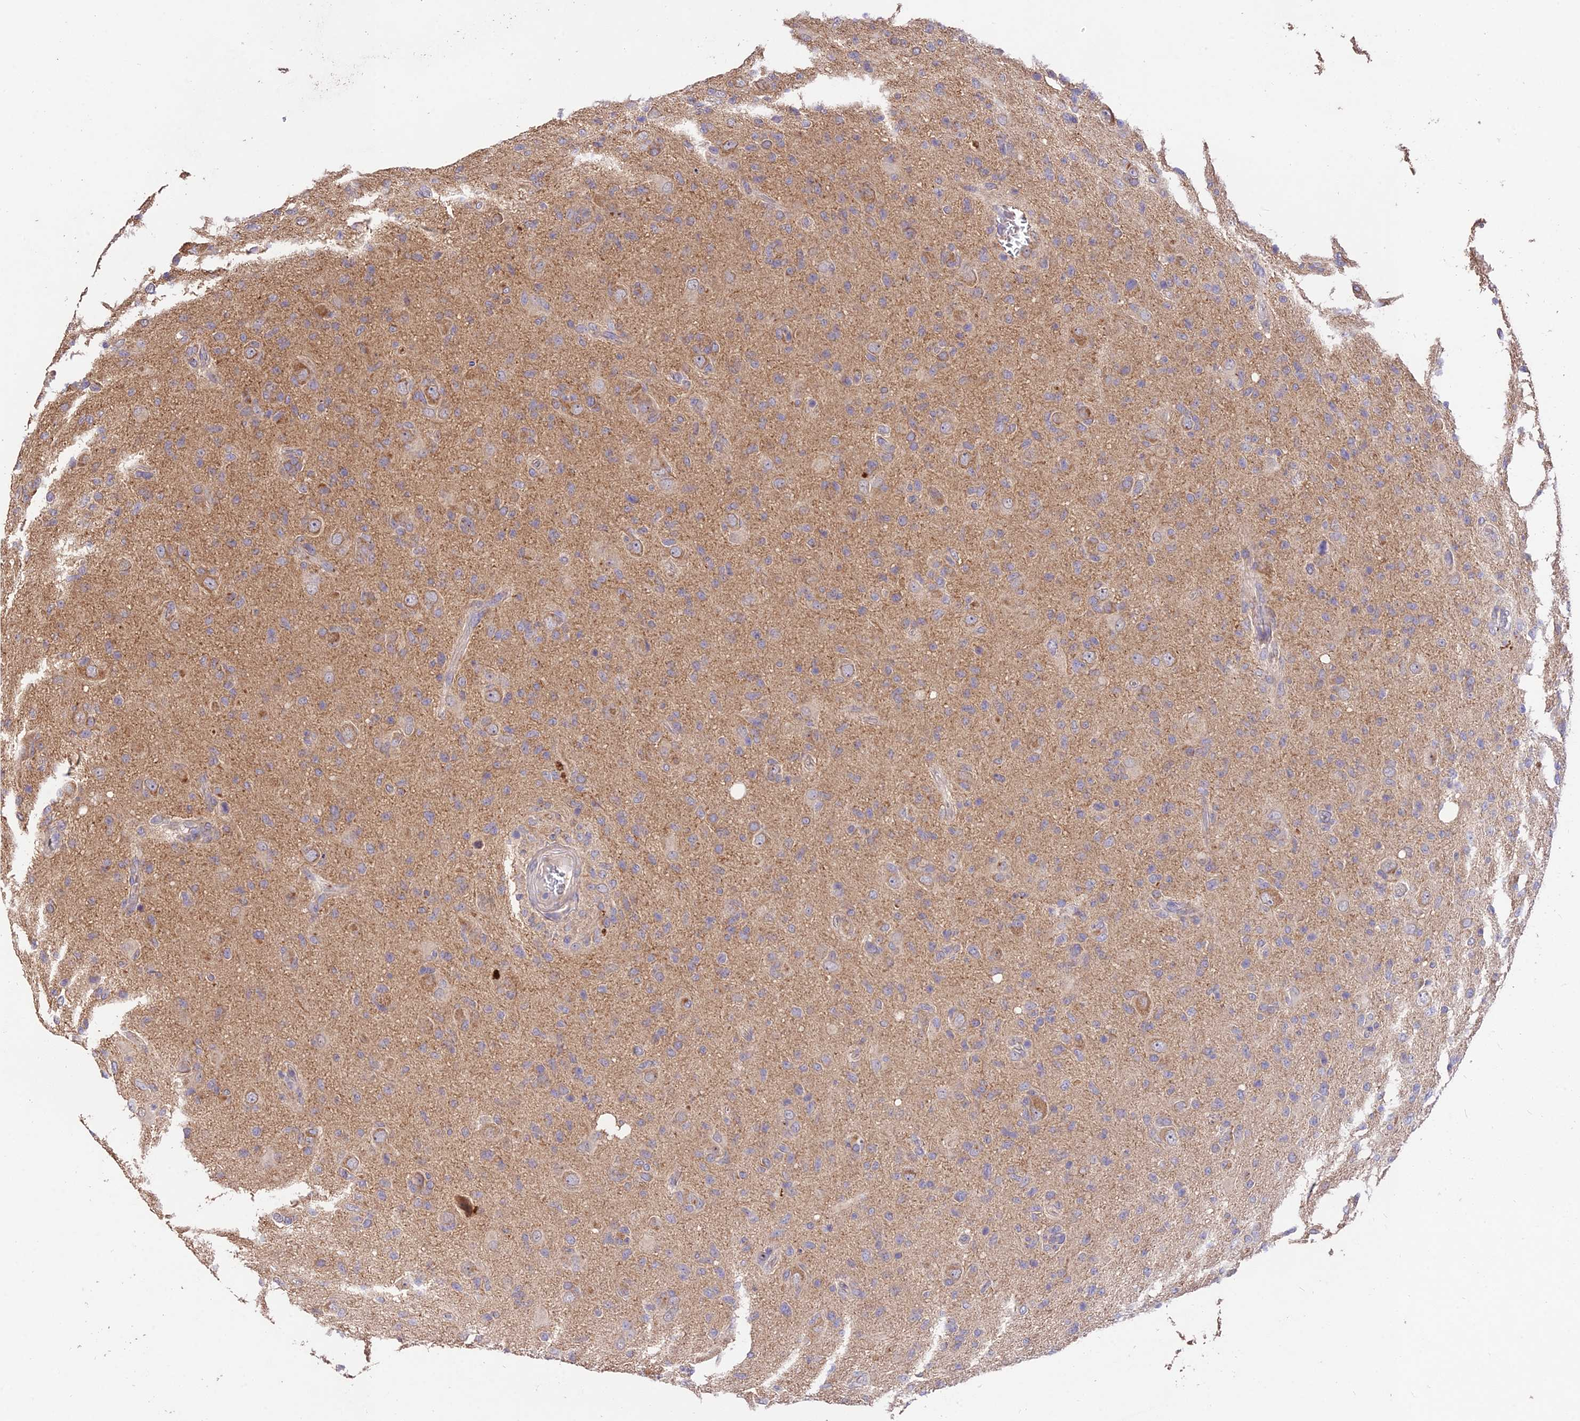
{"staining": {"intensity": "moderate", "quantity": "<25%", "location": "cytoplasmic/membranous"}, "tissue": "glioma", "cell_type": "Tumor cells", "image_type": "cancer", "snomed": [{"axis": "morphology", "description": "Glioma, malignant, High grade"}, {"axis": "topography", "description": "Brain"}], "caption": "Malignant high-grade glioma stained with IHC shows moderate cytoplasmic/membranous staining in about <25% of tumor cells.", "gene": "SDHD", "patient": {"sex": "female", "age": 57}}